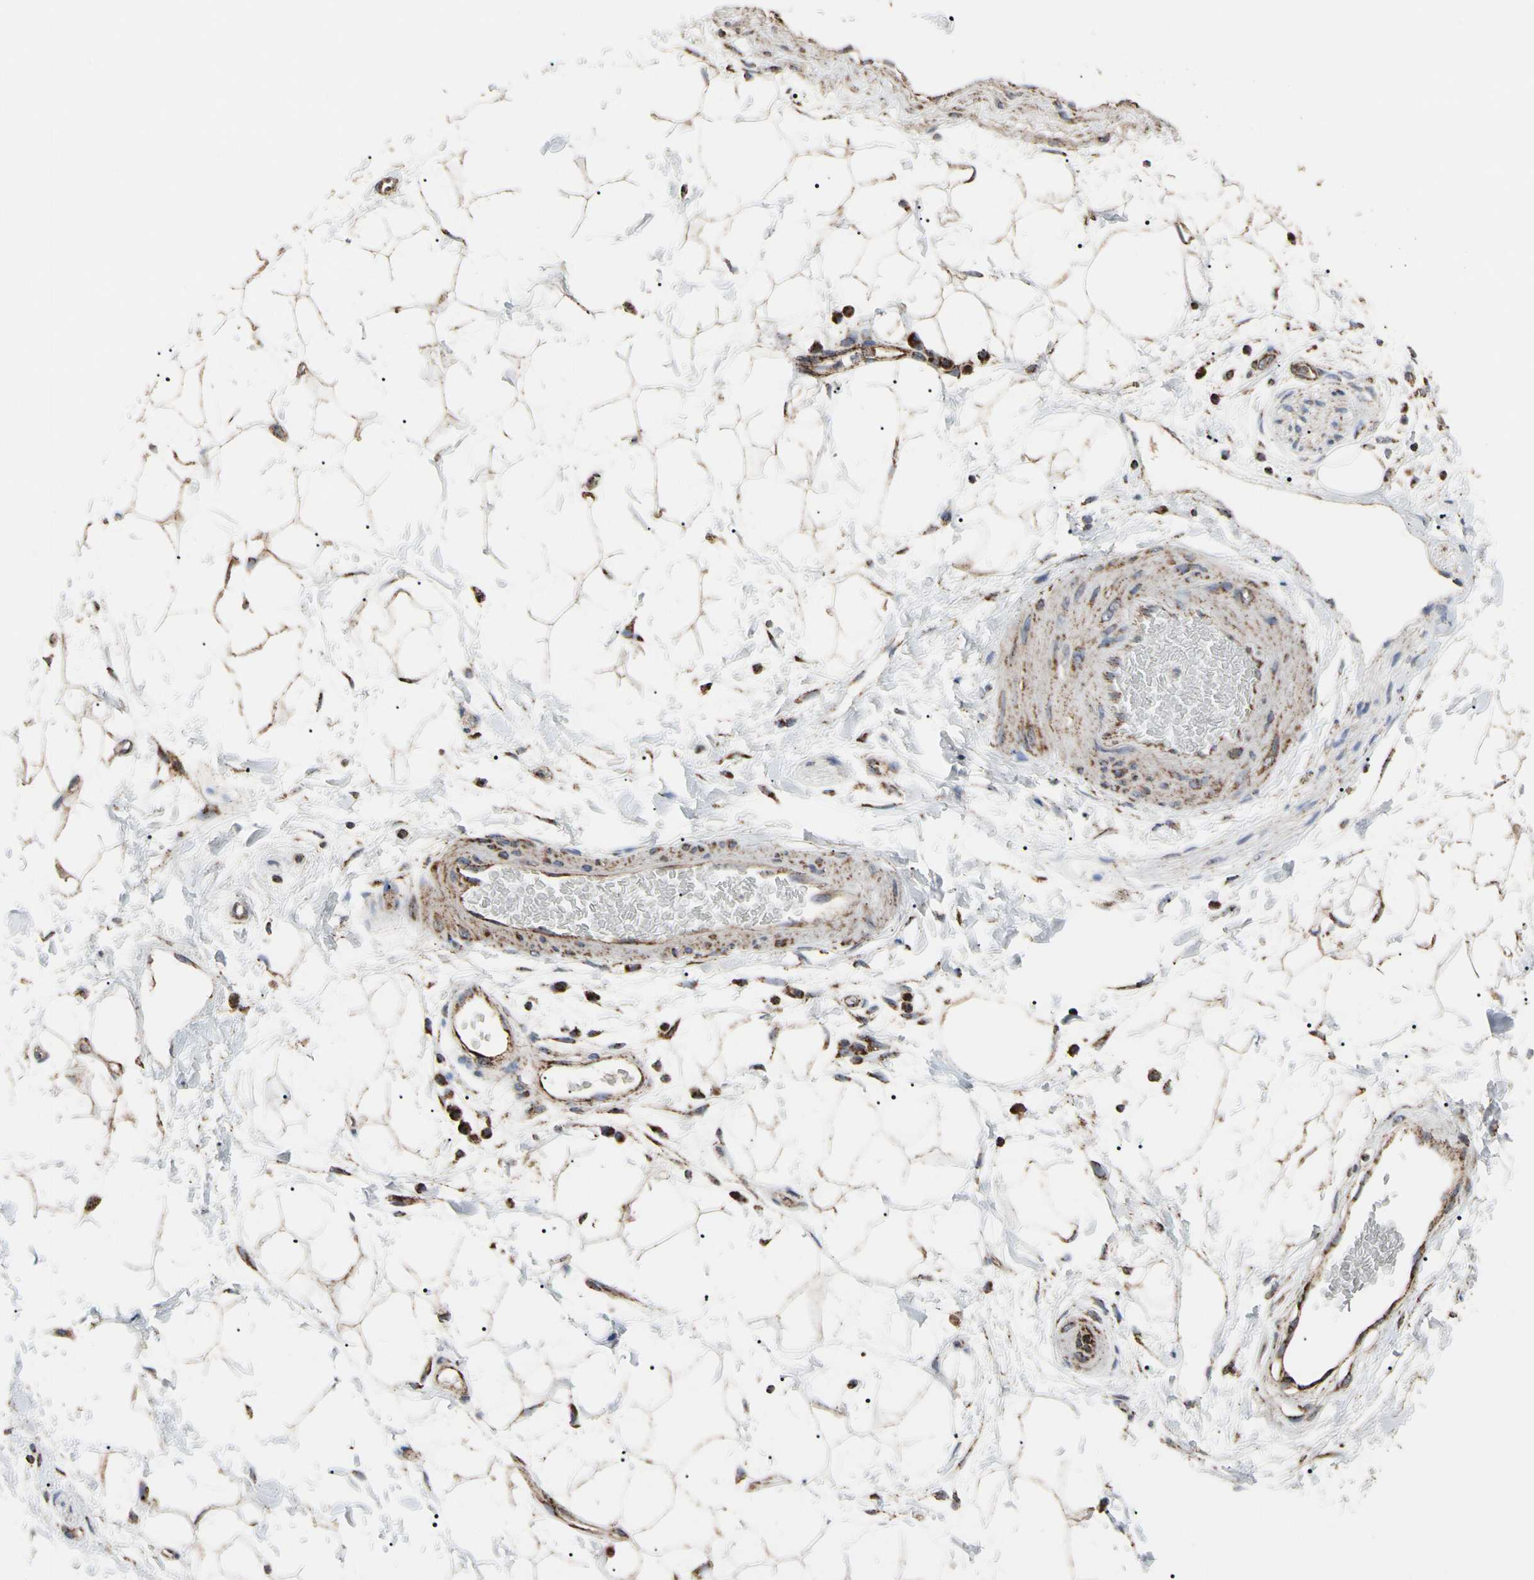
{"staining": {"intensity": "moderate", "quantity": "25%-75%", "location": "cytoplasmic/membranous"}, "tissue": "adipose tissue", "cell_type": "Adipocytes", "image_type": "normal", "snomed": [{"axis": "morphology", "description": "Normal tissue, NOS"}, {"axis": "topography", "description": "Soft tissue"}], "caption": "An immunohistochemistry (IHC) micrograph of benign tissue is shown. Protein staining in brown shows moderate cytoplasmic/membranous positivity in adipose tissue within adipocytes.", "gene": "FAM110B", "patient": {"sex": "male", "age": 72}}